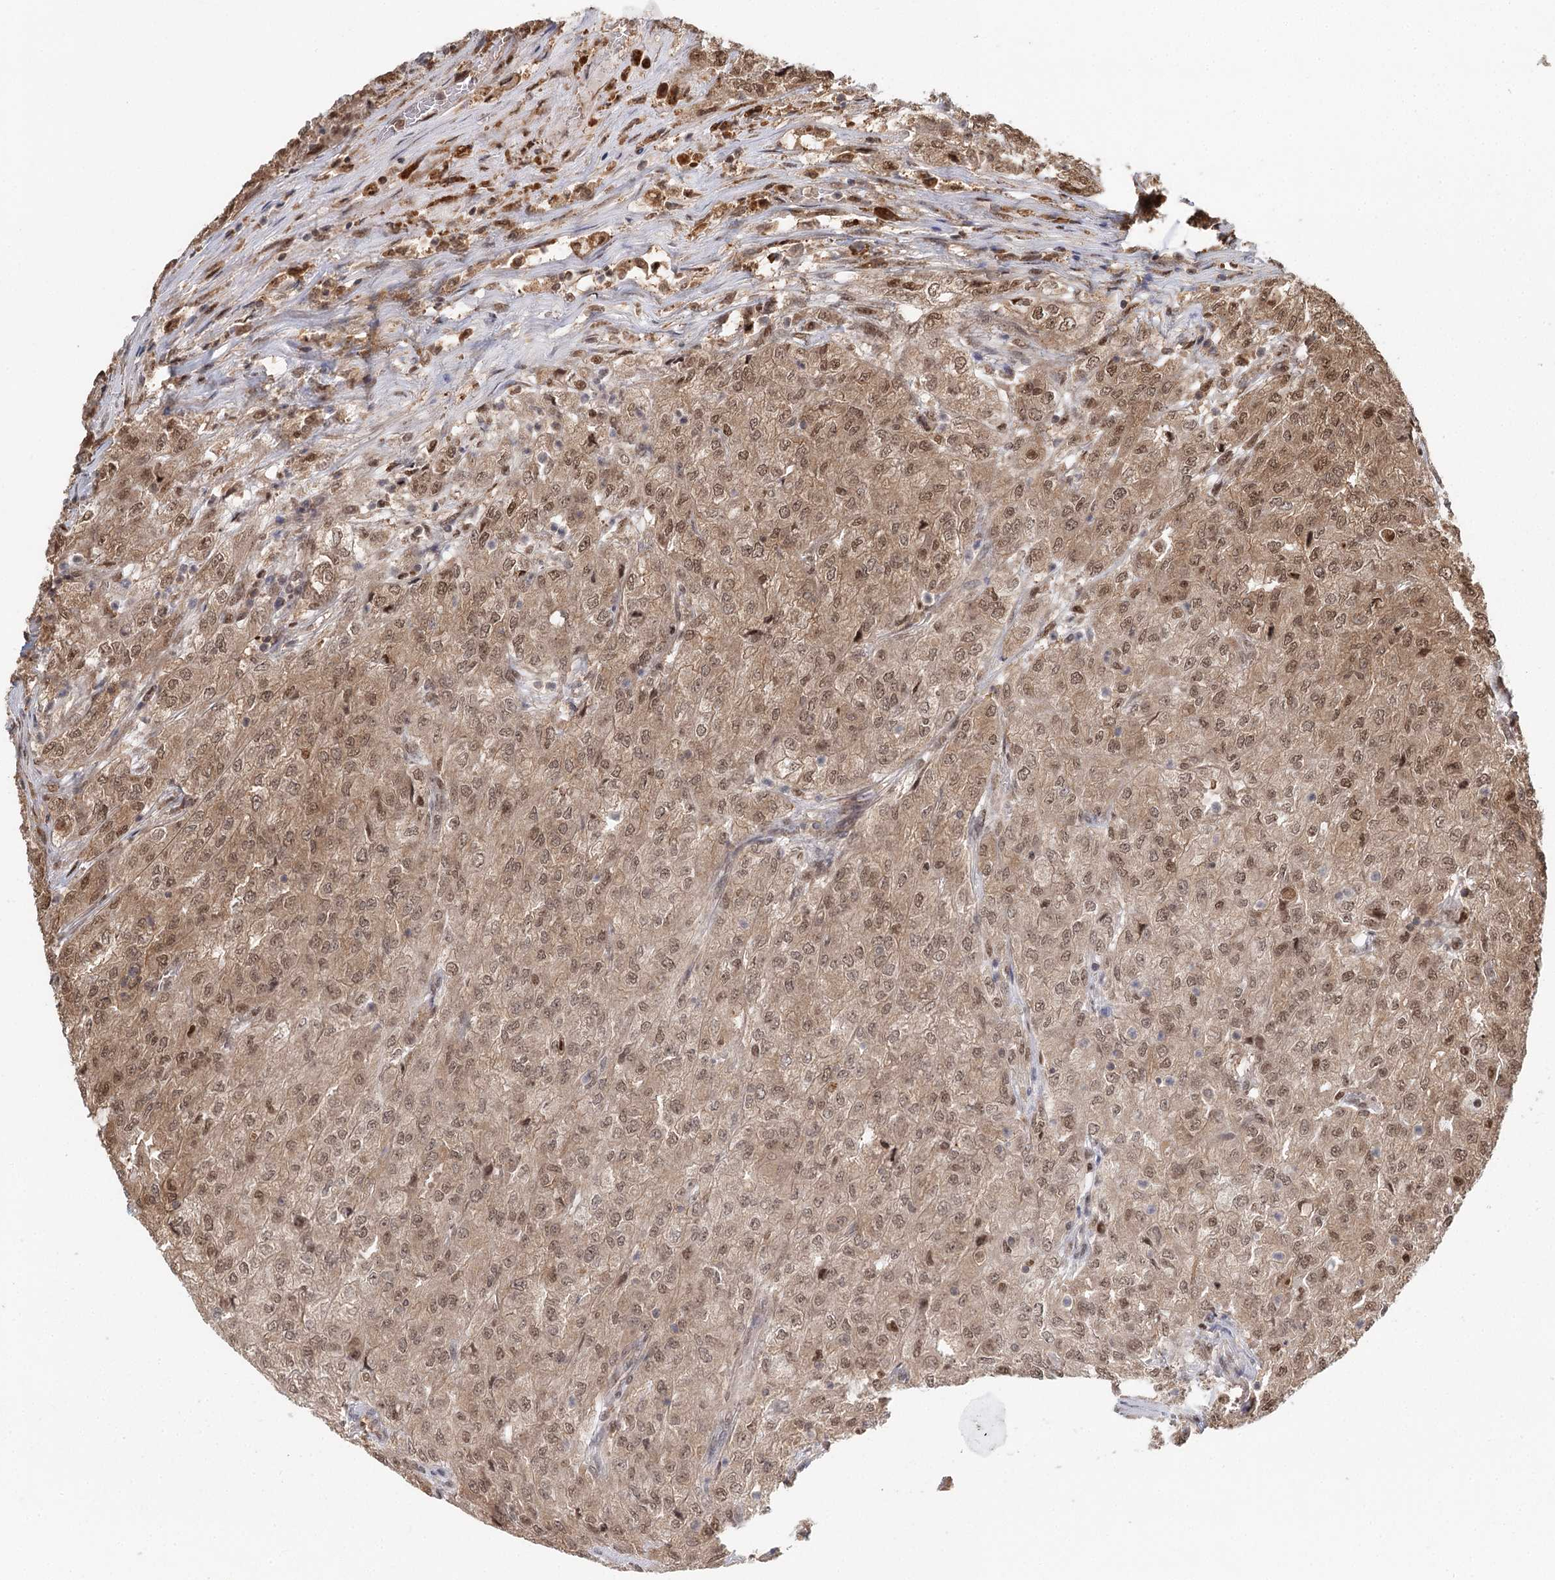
{"staining": {"intensity": "weak", "quantity": ">75%", "location": "nuclear"}, "tissue": "renal cancer", "cell_type": "Tumor cells", "image_type": "cancer", "snomed": [{"axis": "morphology", "description": "Adenocarcinoma, NOS"}, {"axis": "topography", "description": "Kidney"}], "caption": "Immunohistochemistry (IHC) histopathology image of human renal cancer (adenocarcinoma) stained for a protein (brown), which shows low levels of weak nuclear positivity in about >75% of tumor cells.", "gene": "N6AMT1", "patient": {"sex": "female", "age": 54}}